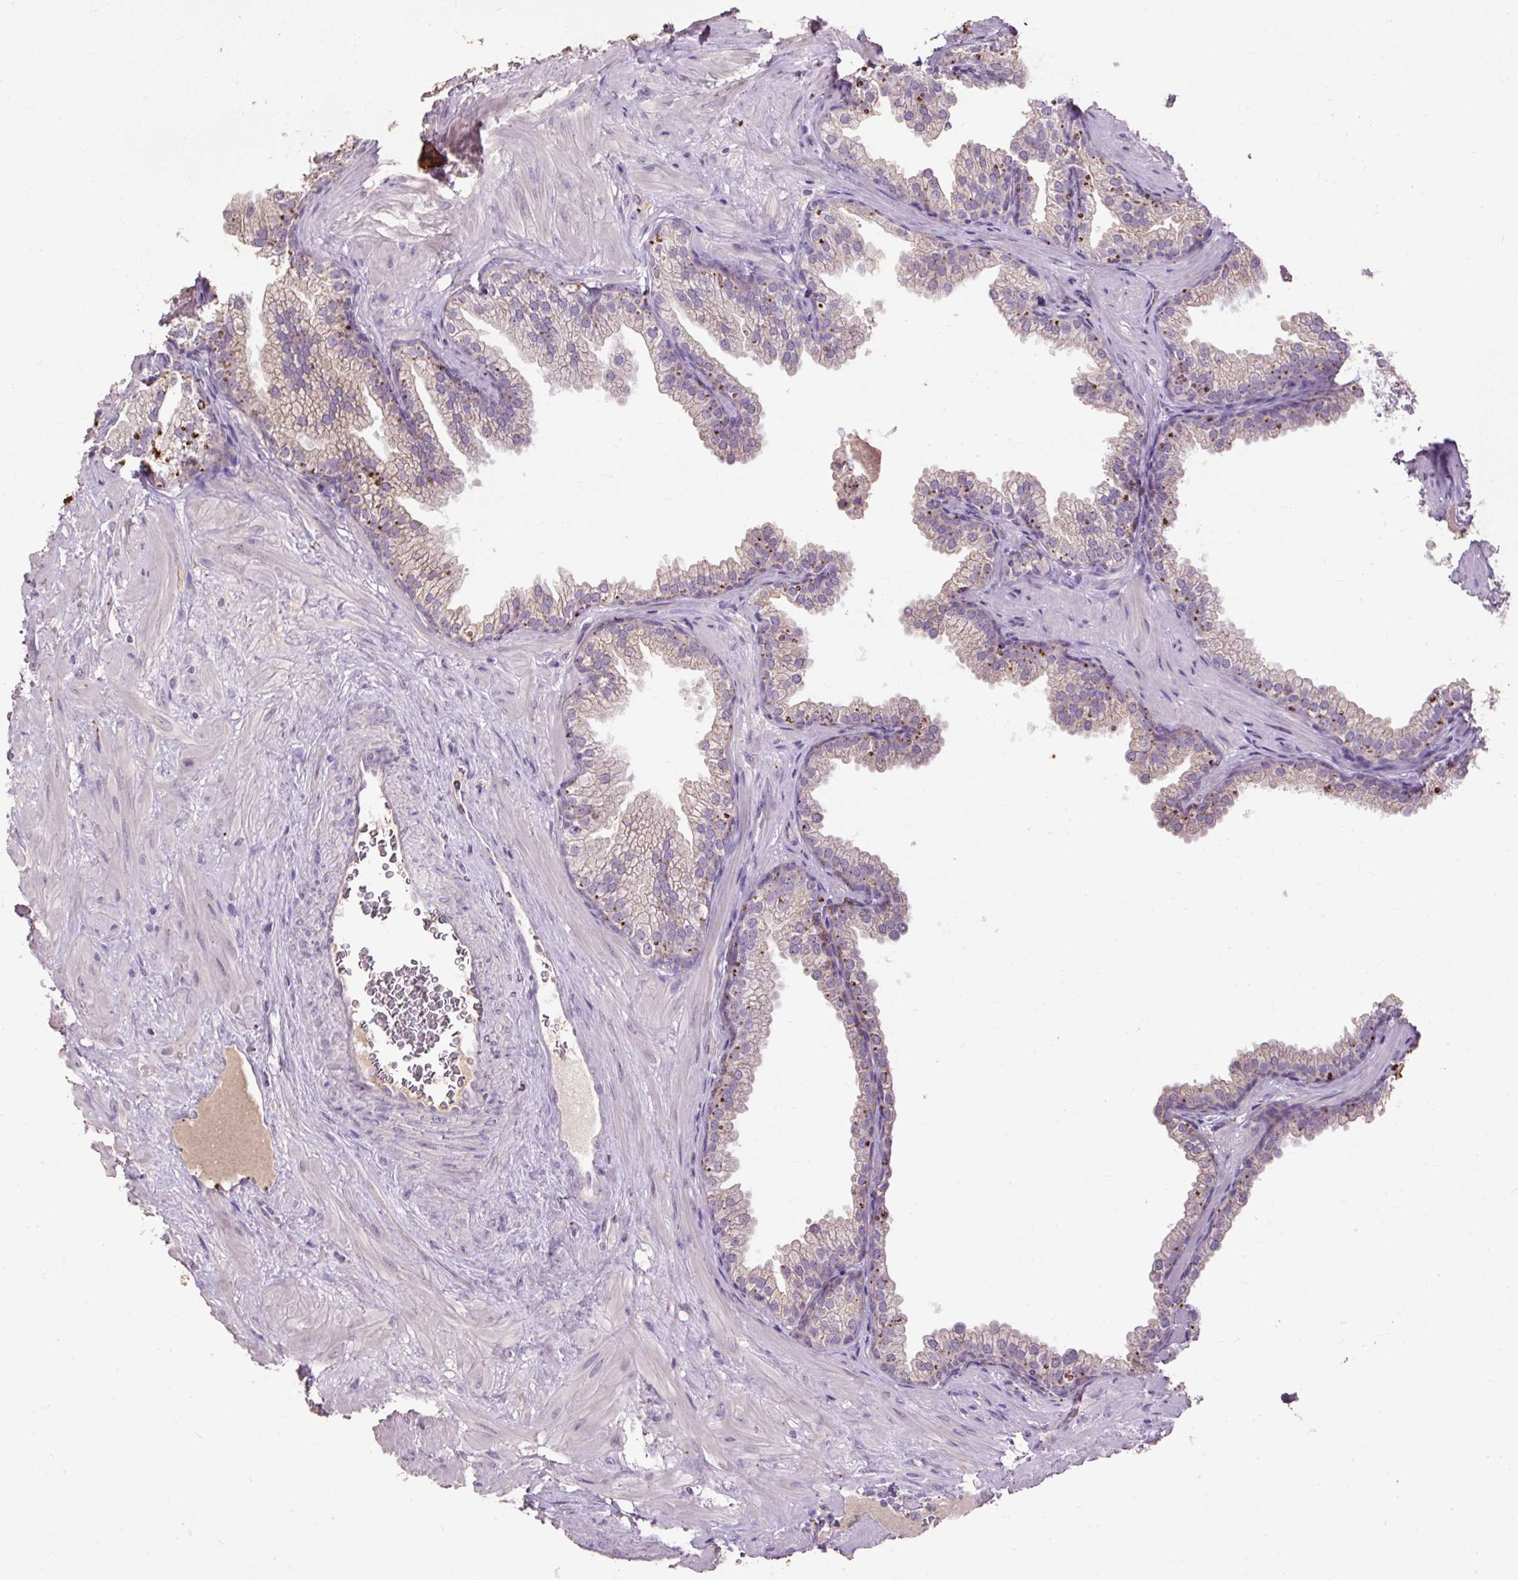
{"staining": {"intensity": "moderate", "quantity": "<25%", "location": "cytoplasmic/membranous"}, "tissue": "prostate", "cell_type": "Glandular cells", "image_type": "normal", "snomed": [{"axis": "morphology", "description": "Normal tissue, NOS"}, {"axis": "topography", "description": "Prostate"}], "caption": "Protein staining demonstrates moderate cytoplasmic/membranous positivity in approximately <25% of glandular cells in unremarkable prostate. The staining is performed using DAB (3,3'-diaminobenzidine) brown chromogen to label protein expression. The nuclei are counter-stained blue using hematoxylin.", "gene": "LRTM2", "patient": {"sex": "male", "age": 37}}